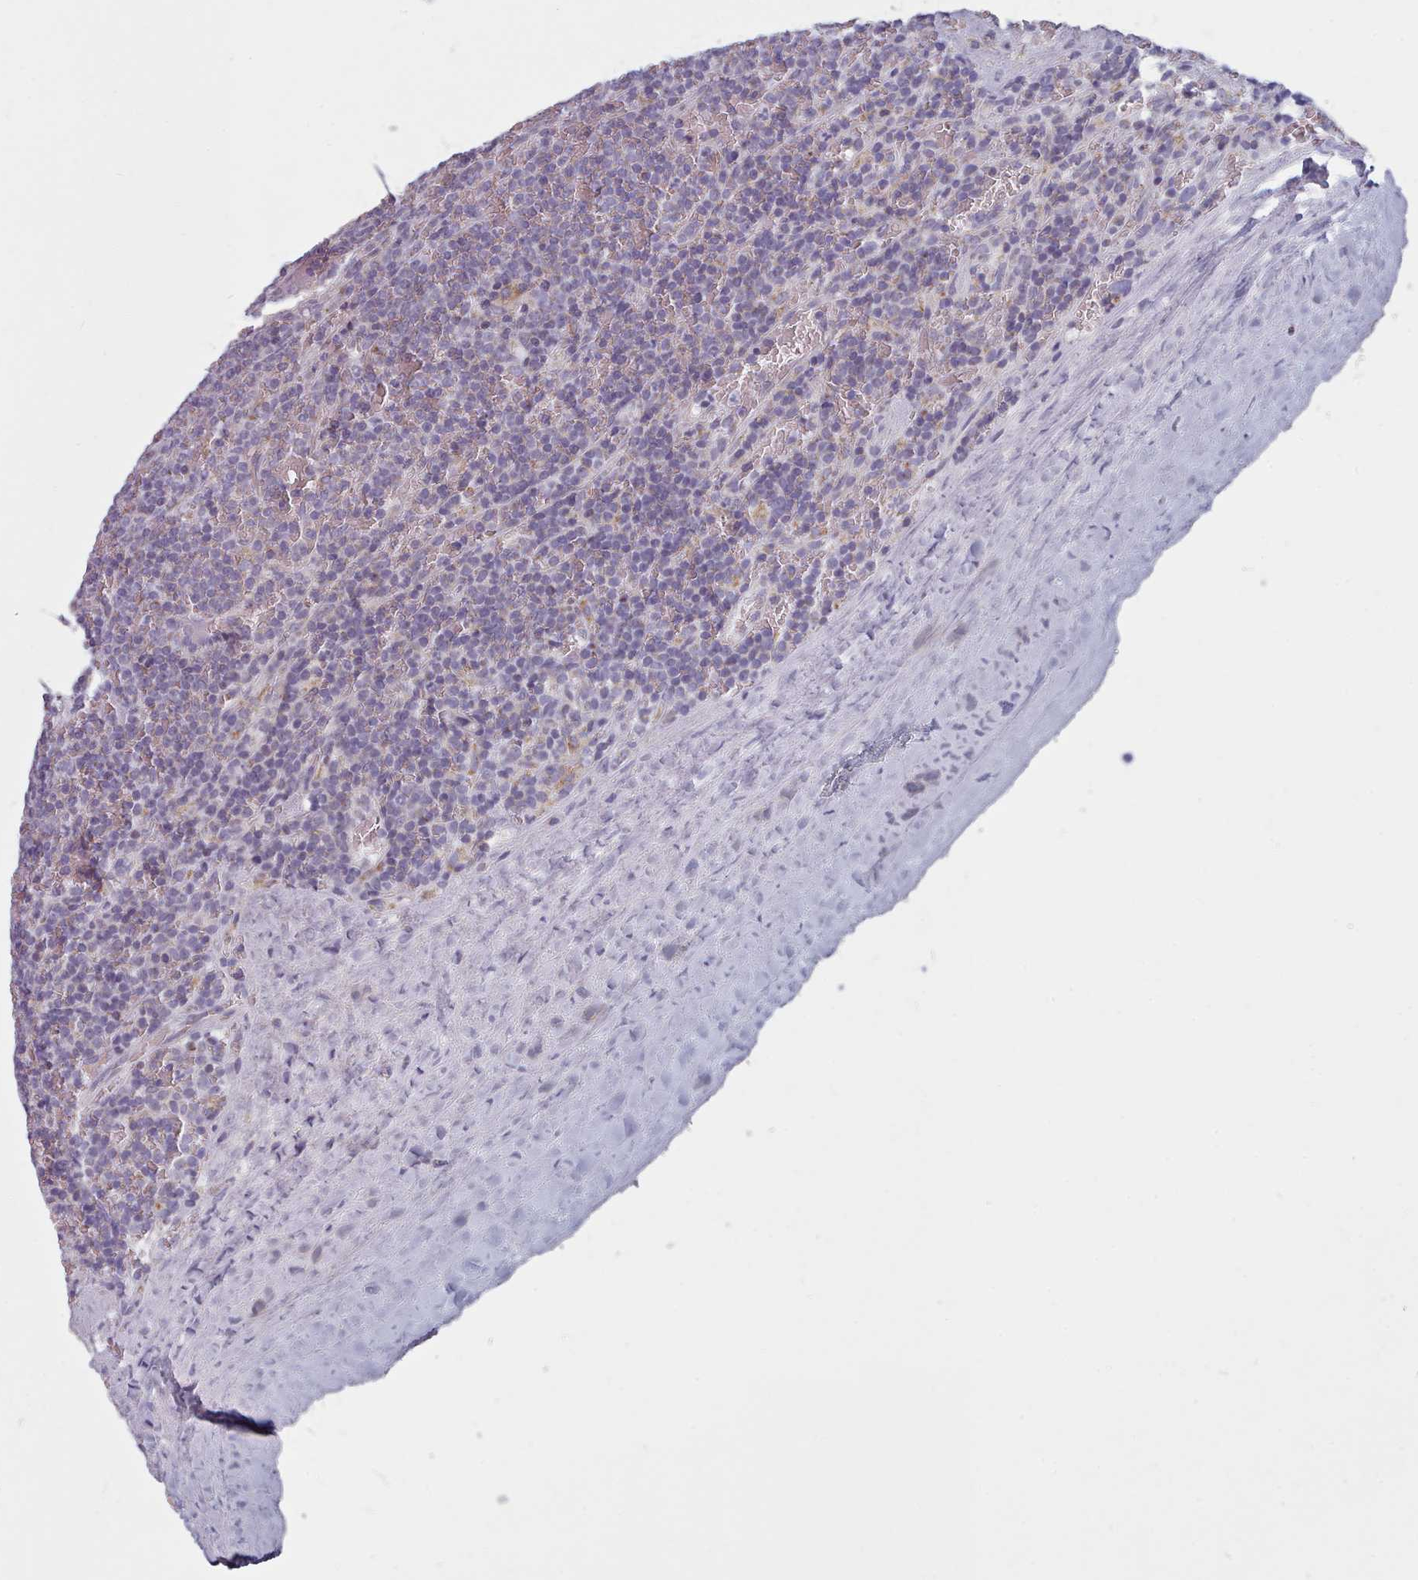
{"staining": {"intensity": "negative", "quantity": "none", "location": "none"}, "tissue": "lymphoma", "cell_type": "Tumor cells", "image_type": "cancer", "snomed": [{"axis": "morphology", "description": "Malignant lymphoma, non-Hodgkin's type, Low grade"}, {"axis": "topography", "description": "Spleen"}], "caption": "Protein analysis of low-grade malignant lymphoma, non-Hodgkin's type displays no significant staining in tumor cells.", "gene": "FAM170B", "patient": {"sex": "female", "age": 19}}